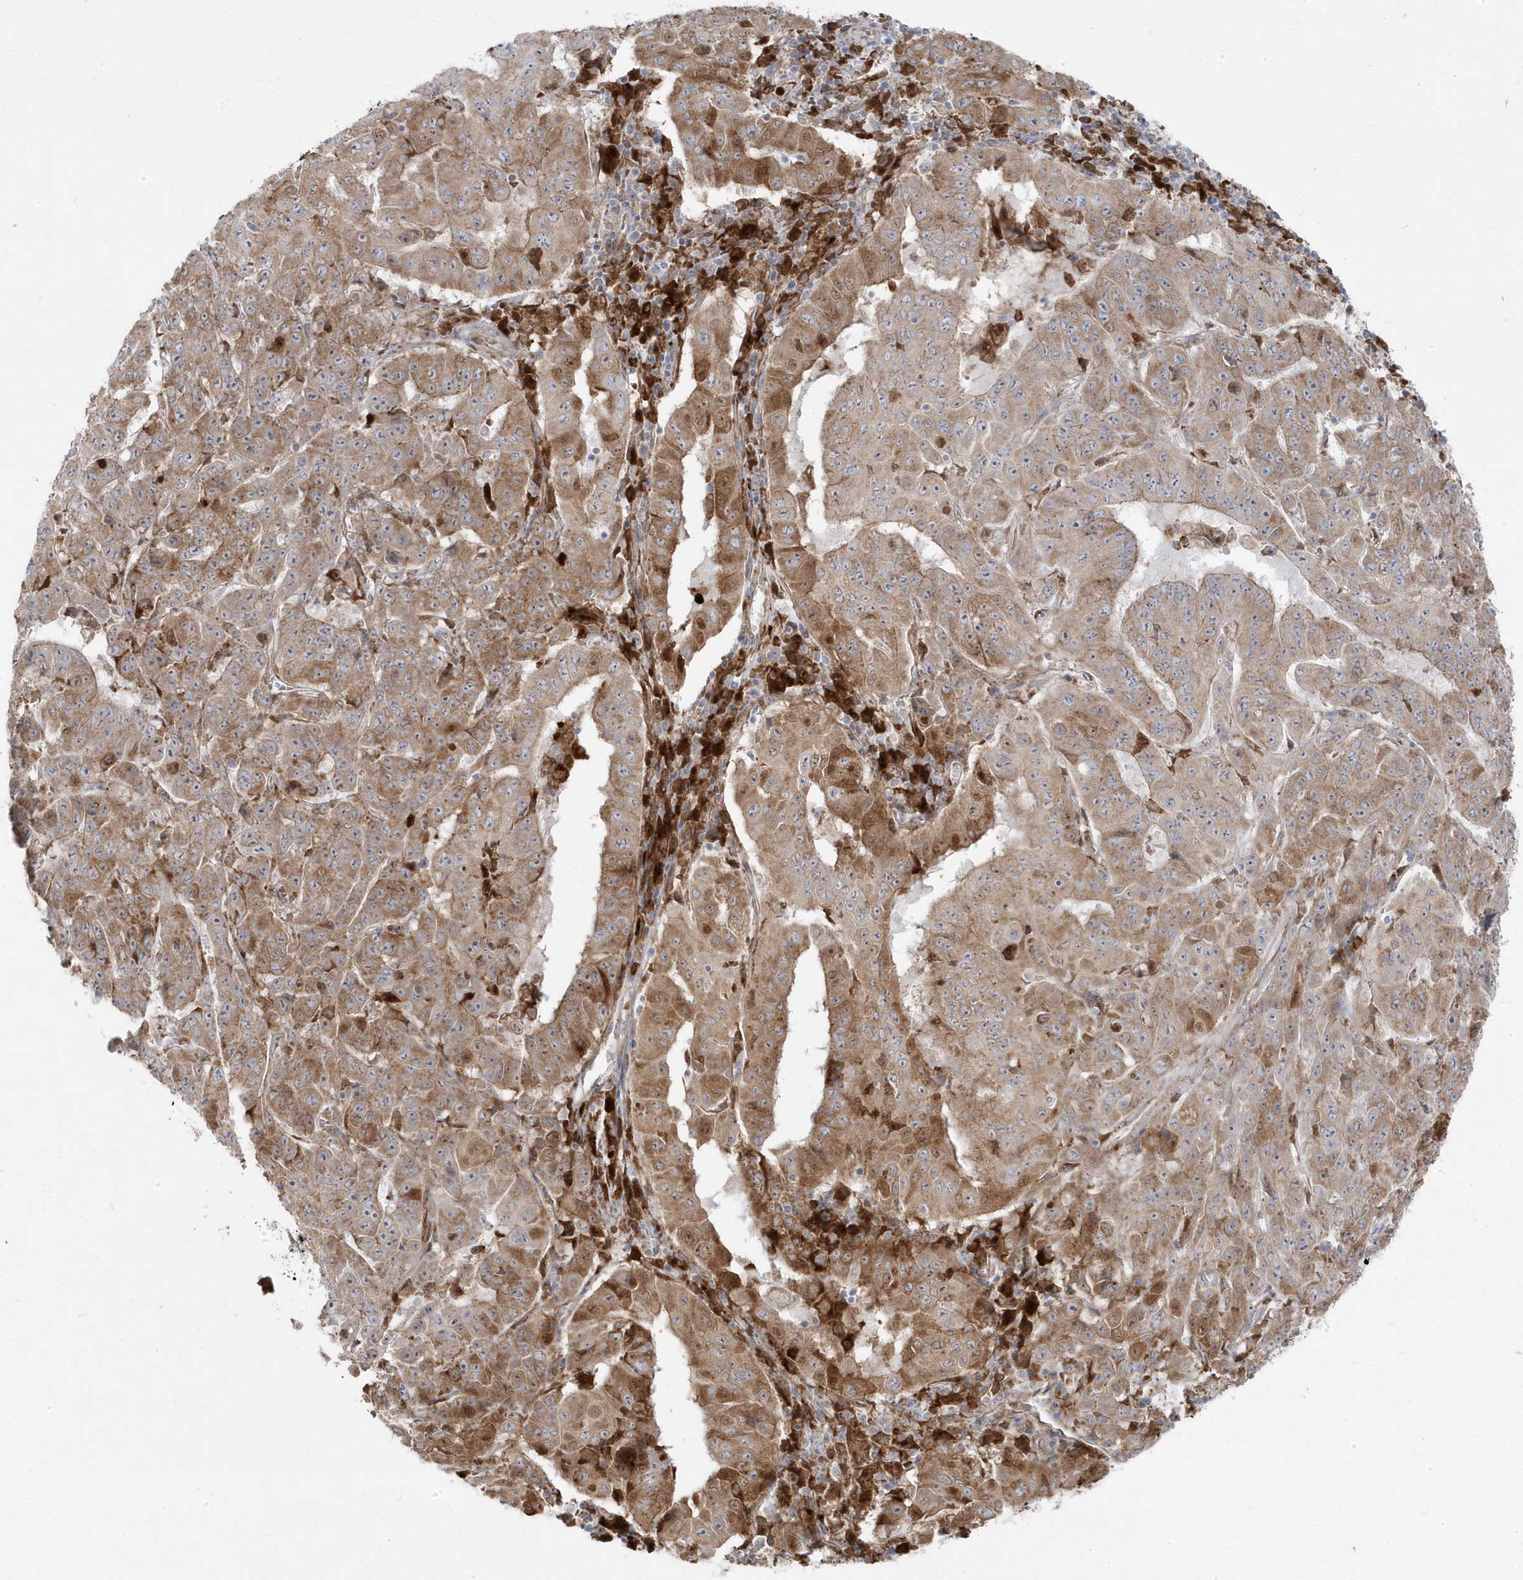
{"staining": {"intensity": "moderate", "quantity": ">75%", "location": "cytoplasmic/membranous"}, "tissue": "pancreatic cancer", "cell_type": "Tumor cells", "image_type": "cancer", "snomed": [{"axis": "morphology", "description": "Adenocarcinoma, NOS"}, {"axis": "topography", "description": "Pancreas"}], "caption": "DAB immunohistochemical staining of human adenocarcinoma (pancreatic) exhibits moderate cytoplasmic/membranous protein expression in approximately >75% of tumor cells.", "gene": "ZNF654", "patient": {"sex": "male", "age": 63}}